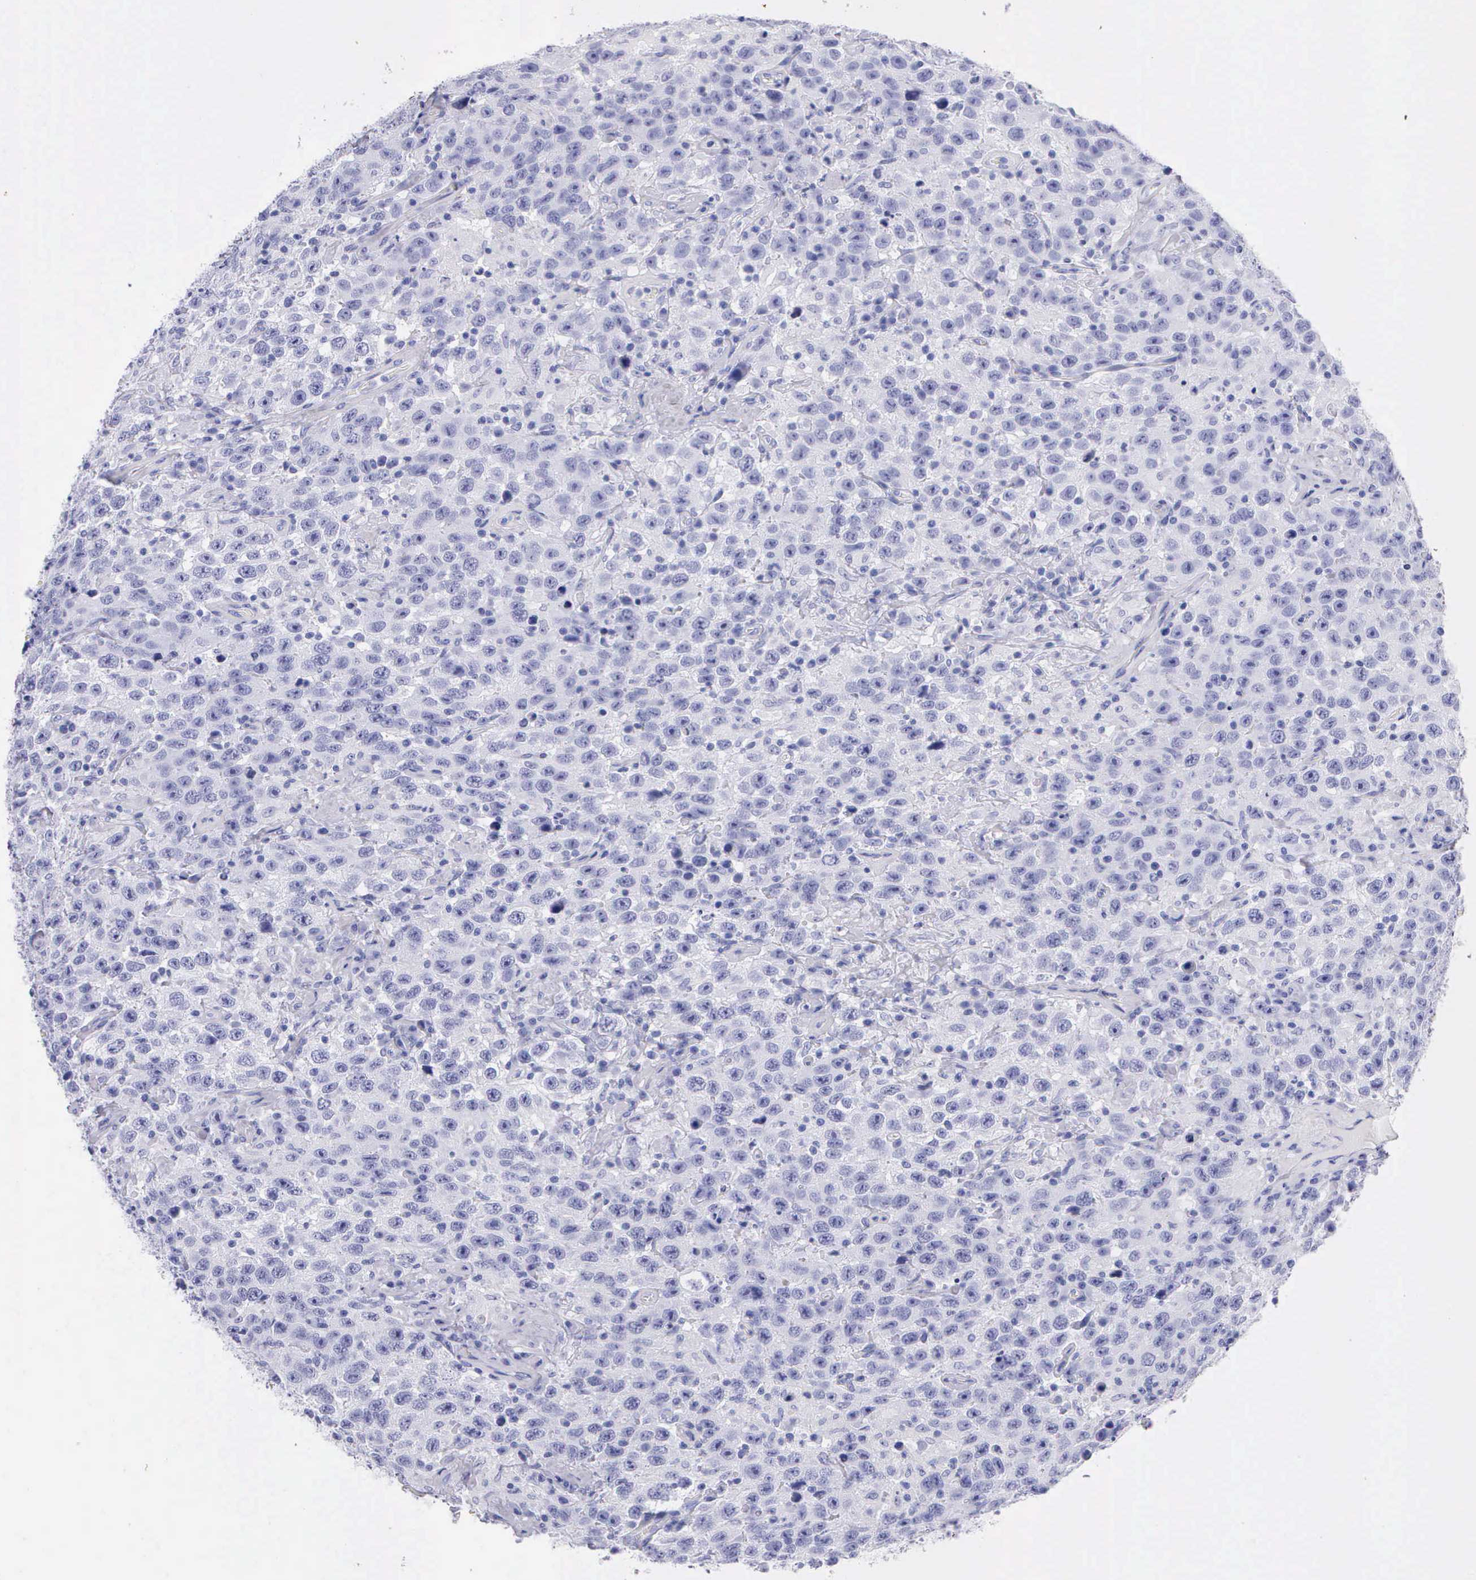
{"staining": {"intensity": "negative", "quantity": "none", "location": "none"}, "tissue": "testis cancer", "cell_type": "Tumor cells", "image_type": "cancer", "snomed": [{"axis": "morphology", "description": "Seminoma, NOS"}, {"axis": "topography", "description": "Testis"}], "caption": "Human testis cancer stained for a protein using IHC exhibits no positivity in tumor cells.", "gene": "KLK3", "patient": {"sex": "male", "age": 41}}